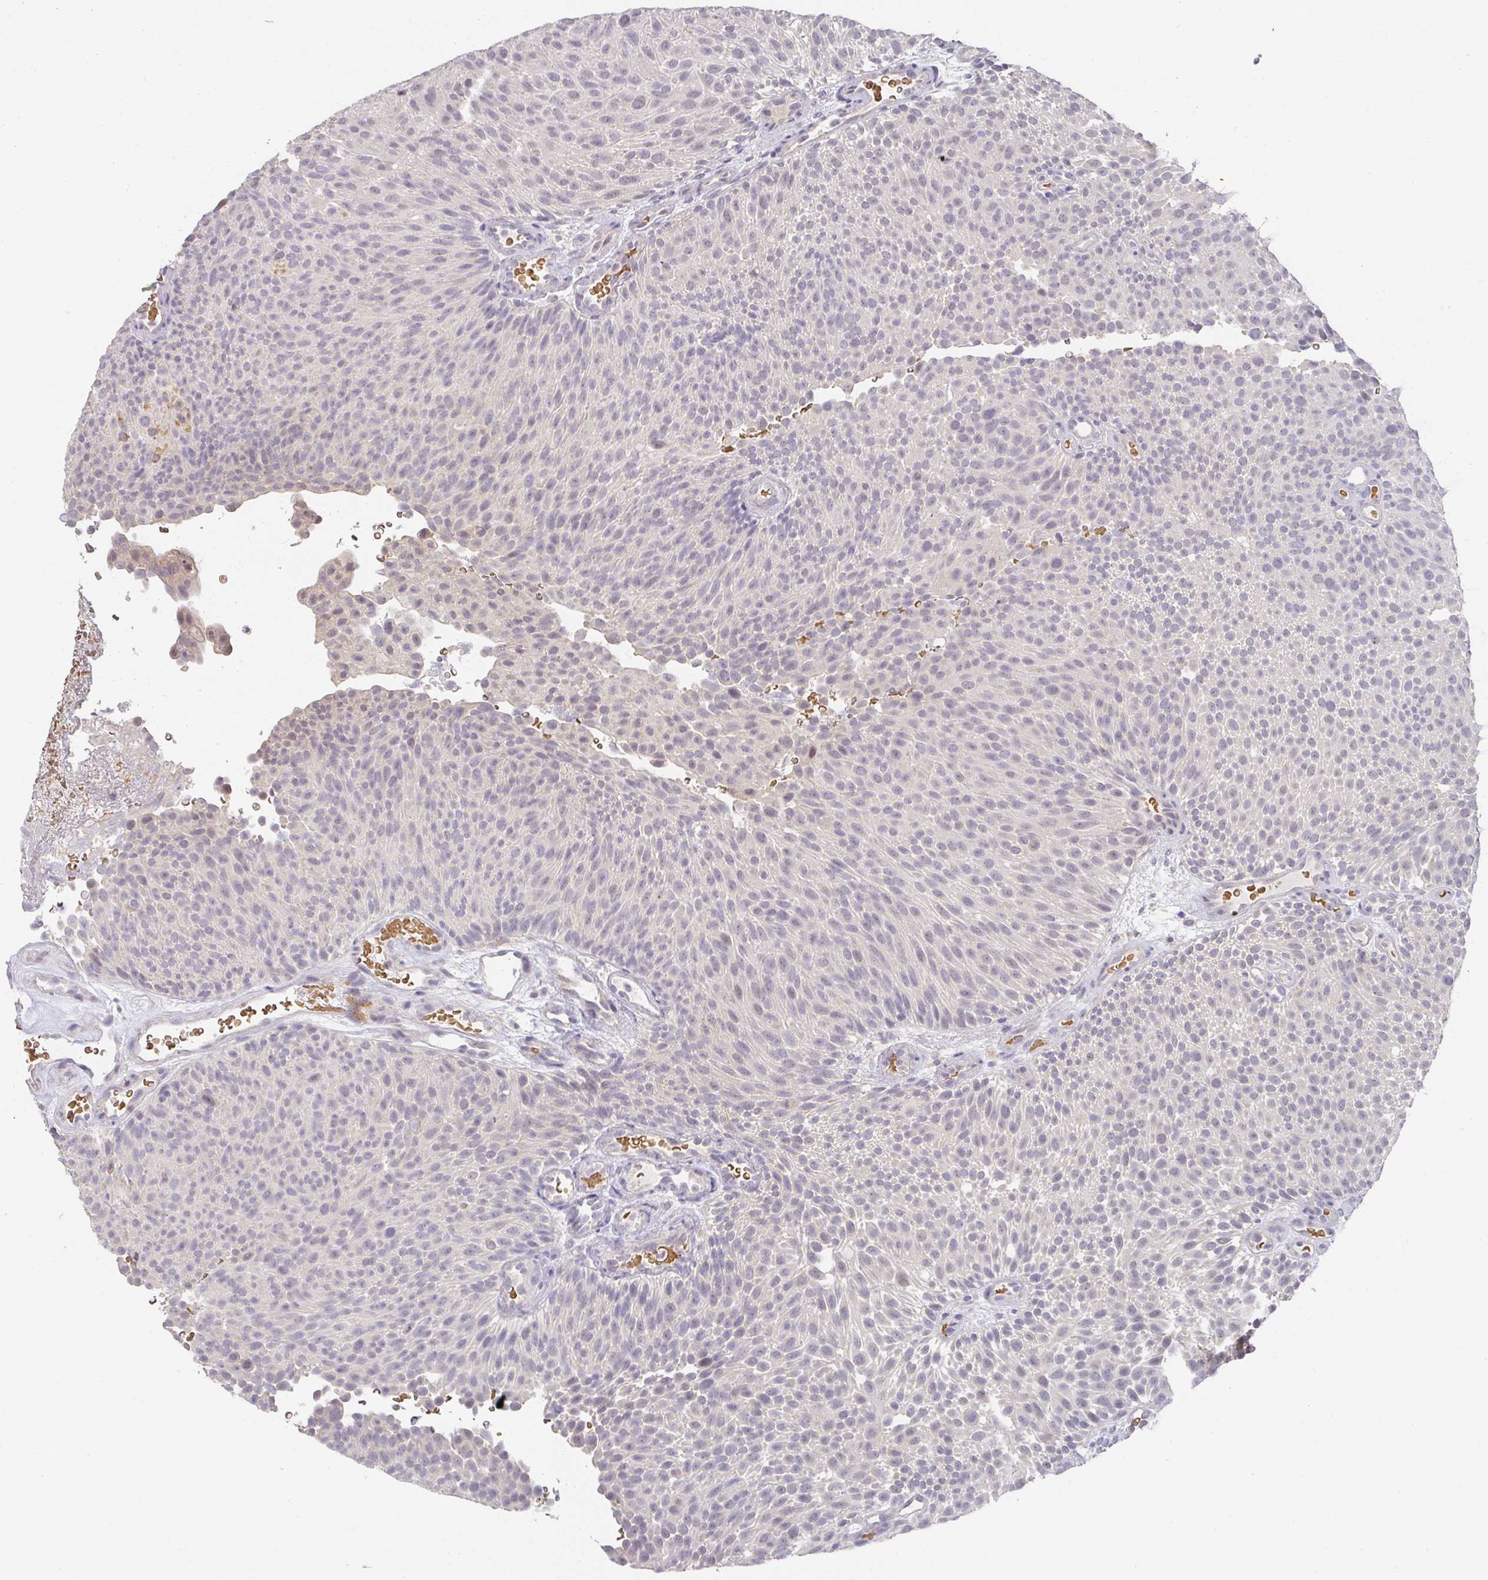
{"staining": {"intensity": "negative", "quantity": "none", "location": "none"}, "tissue": "urothelial cancer", "cell_type": "Tumor cells", "image_type": "cancer", "snomed": [{"axis": "morphology", "description": "Urothelial carcinoma, Low grade"}, {"axis": "topography", "description": "Urinary bladder"}], "caption": "Immunohistochemical staining of urothelial carcinoma (low-grade) shows no significant staining in tumor cells.", "gene": "FOXN4", "patient": {"sex": "male", "age": 78}}